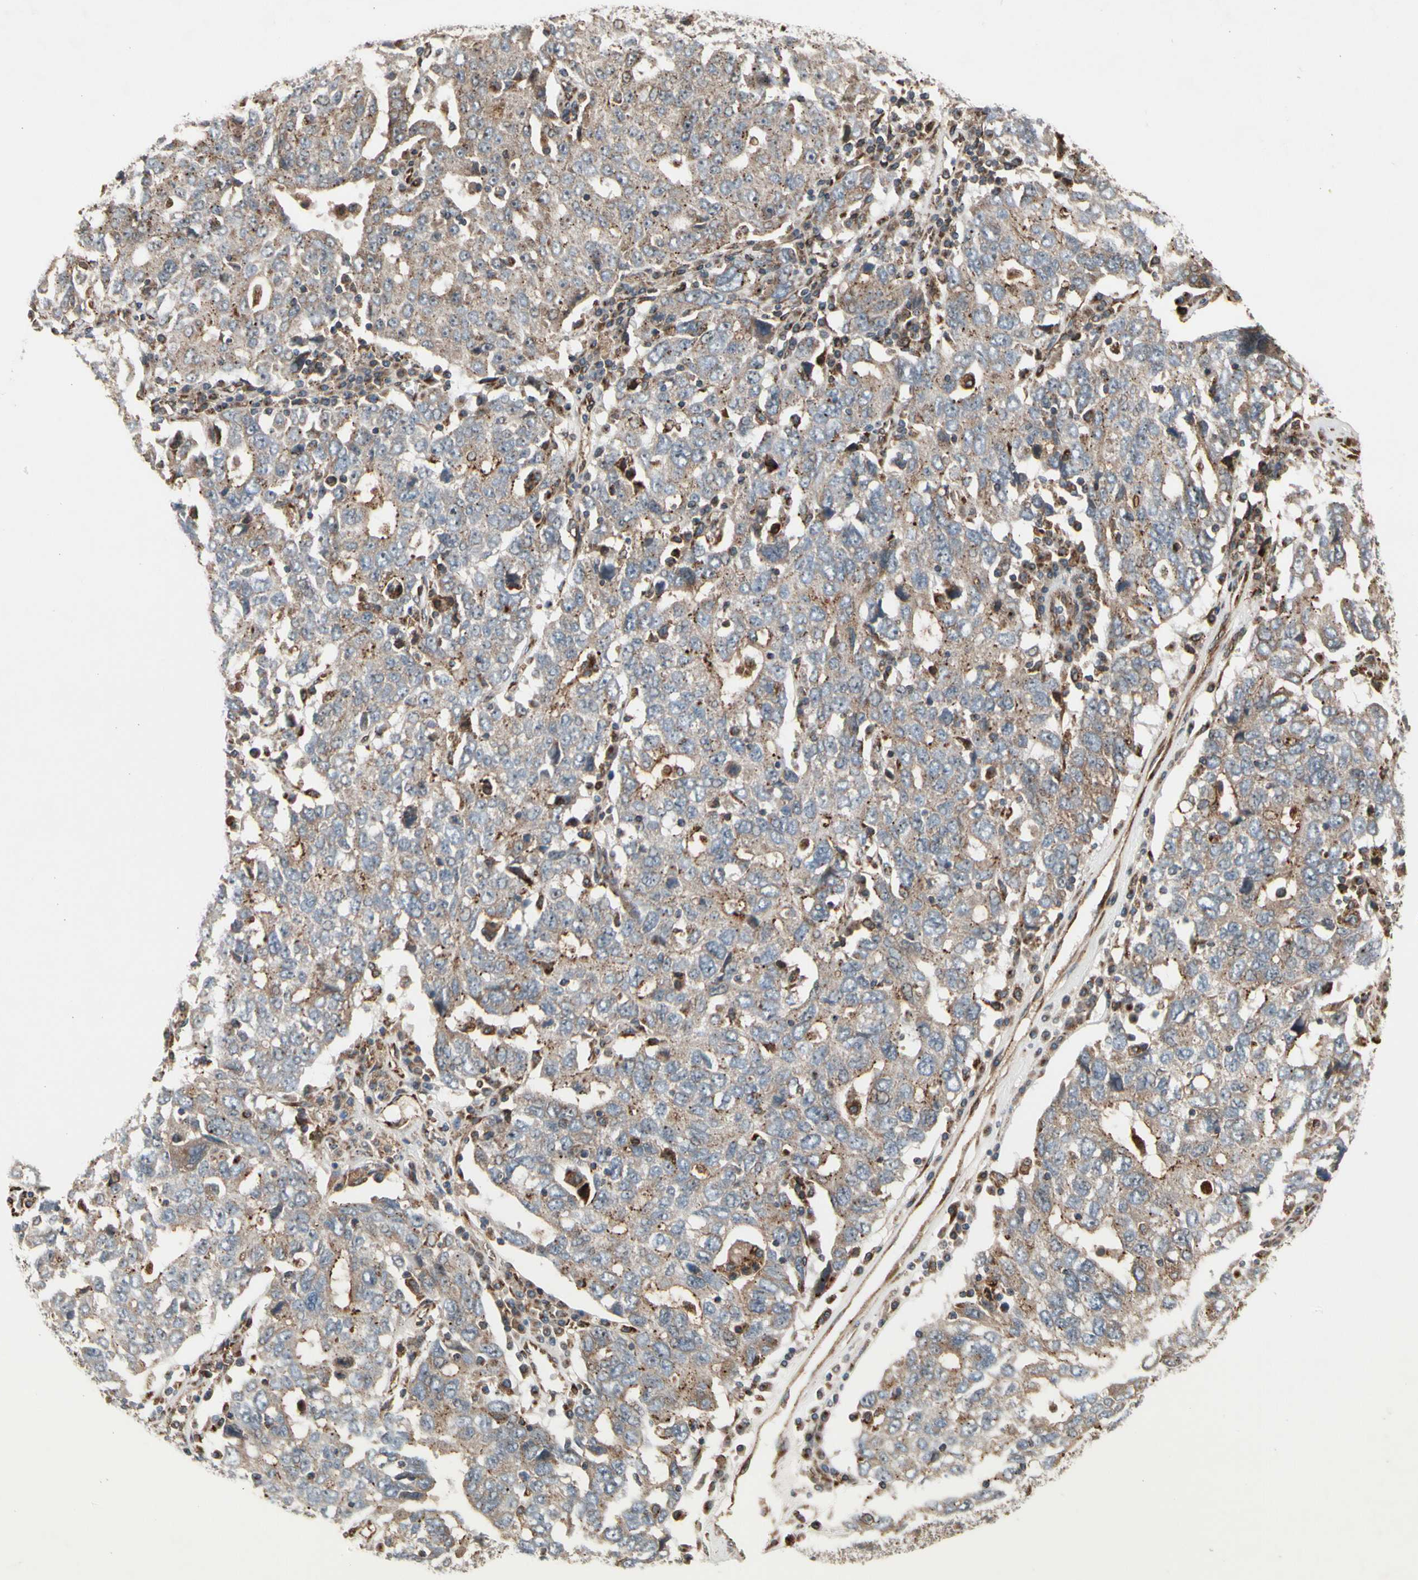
{"staining": {"intensity": "moderate", "quantity": ">75%", "location": "cytoplasmic/membranous"}, "tissue": "ovarian cancer", "cell_type": "Tumor cells", "image_type": "cancer", "snomed": [{"axis": "morphology", "description": "Carcinoma, endometroid"}, {"axis": "topography", "description": "Ovary"}], "caption": "A high-resolution histopathology image shows immunohistochemistry staining of ovarian cancer, which displays moderate cytoplasmic/membranous staining in about >75% of tumor cells.", "gene": "SLC39A9", "patient": {"sex": "female", "age": 62}}